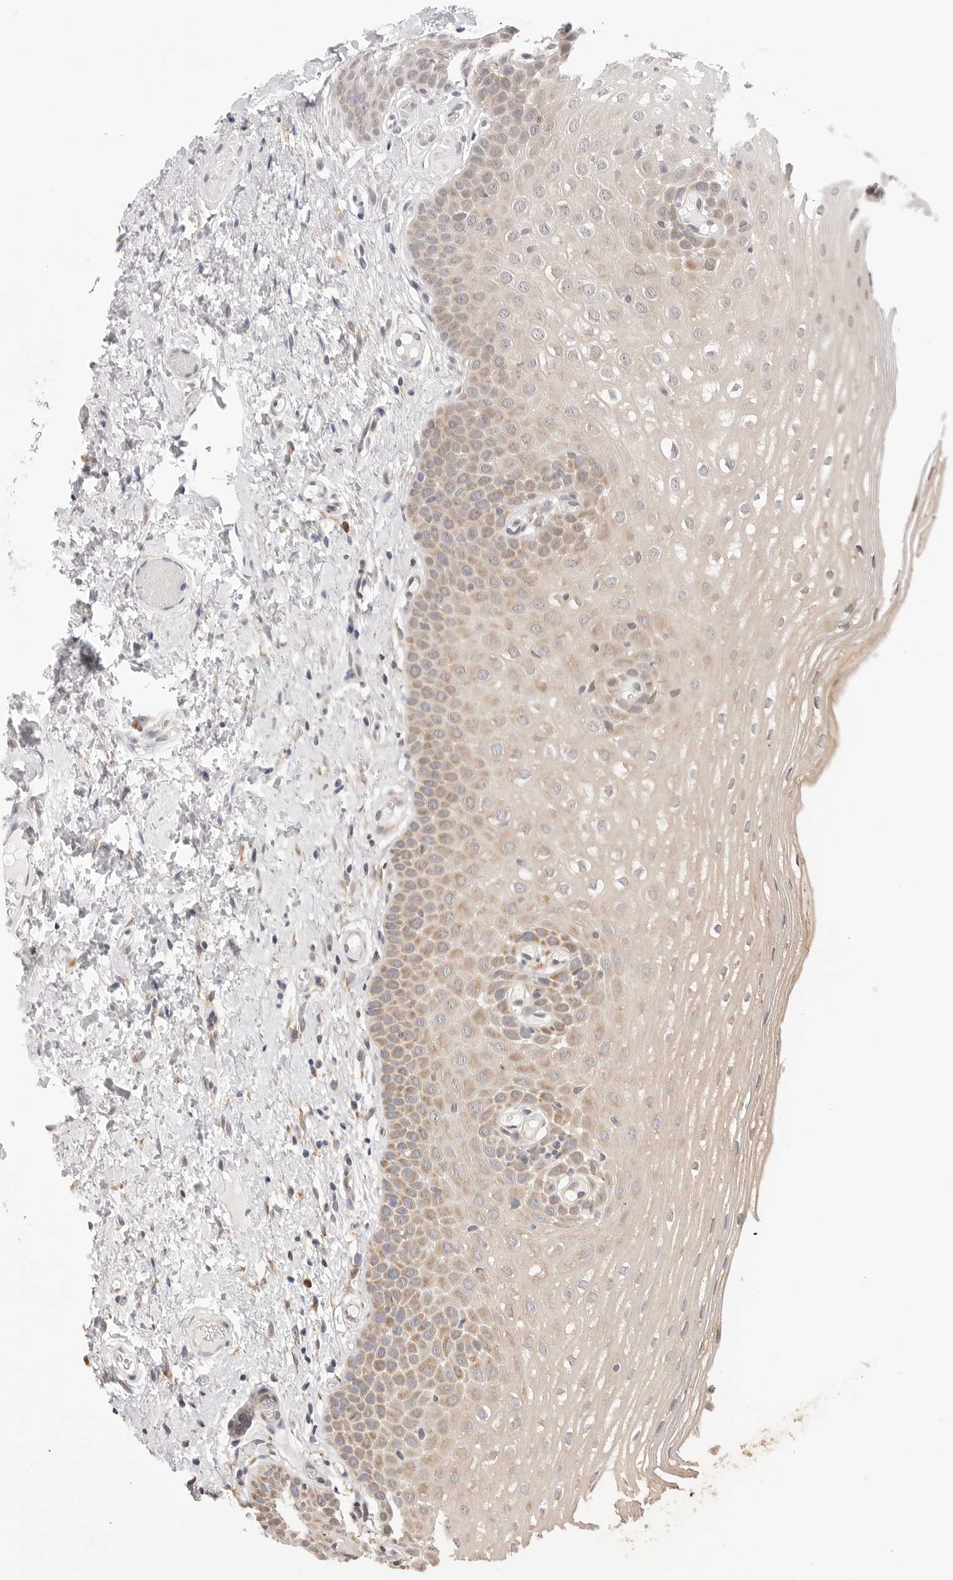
{"staining": {"intensity": "weak", "quantity": "25%-75%", "location": "cytoplasmic/membranous"}, "tissue": "oral mucosa", "cell_type": "Squamous epithelial cells", "image_type": "normal", "snomed": [{"axis": "morphology", "description": "Normal tissue, NOS"}, {"axis": "topography", "description": "Oral tissue"}], "caption": "Protein staining shows weak cytoplasmic/membranous positivity in approximately 25%-75% of squamous epithelial cells in unremarkable oral mucosa. (DAB IHC, brown staining for protein, blue staining for nuclei).", "gene": "RPN1", "patient": {"sex": "female", "age": 56}}